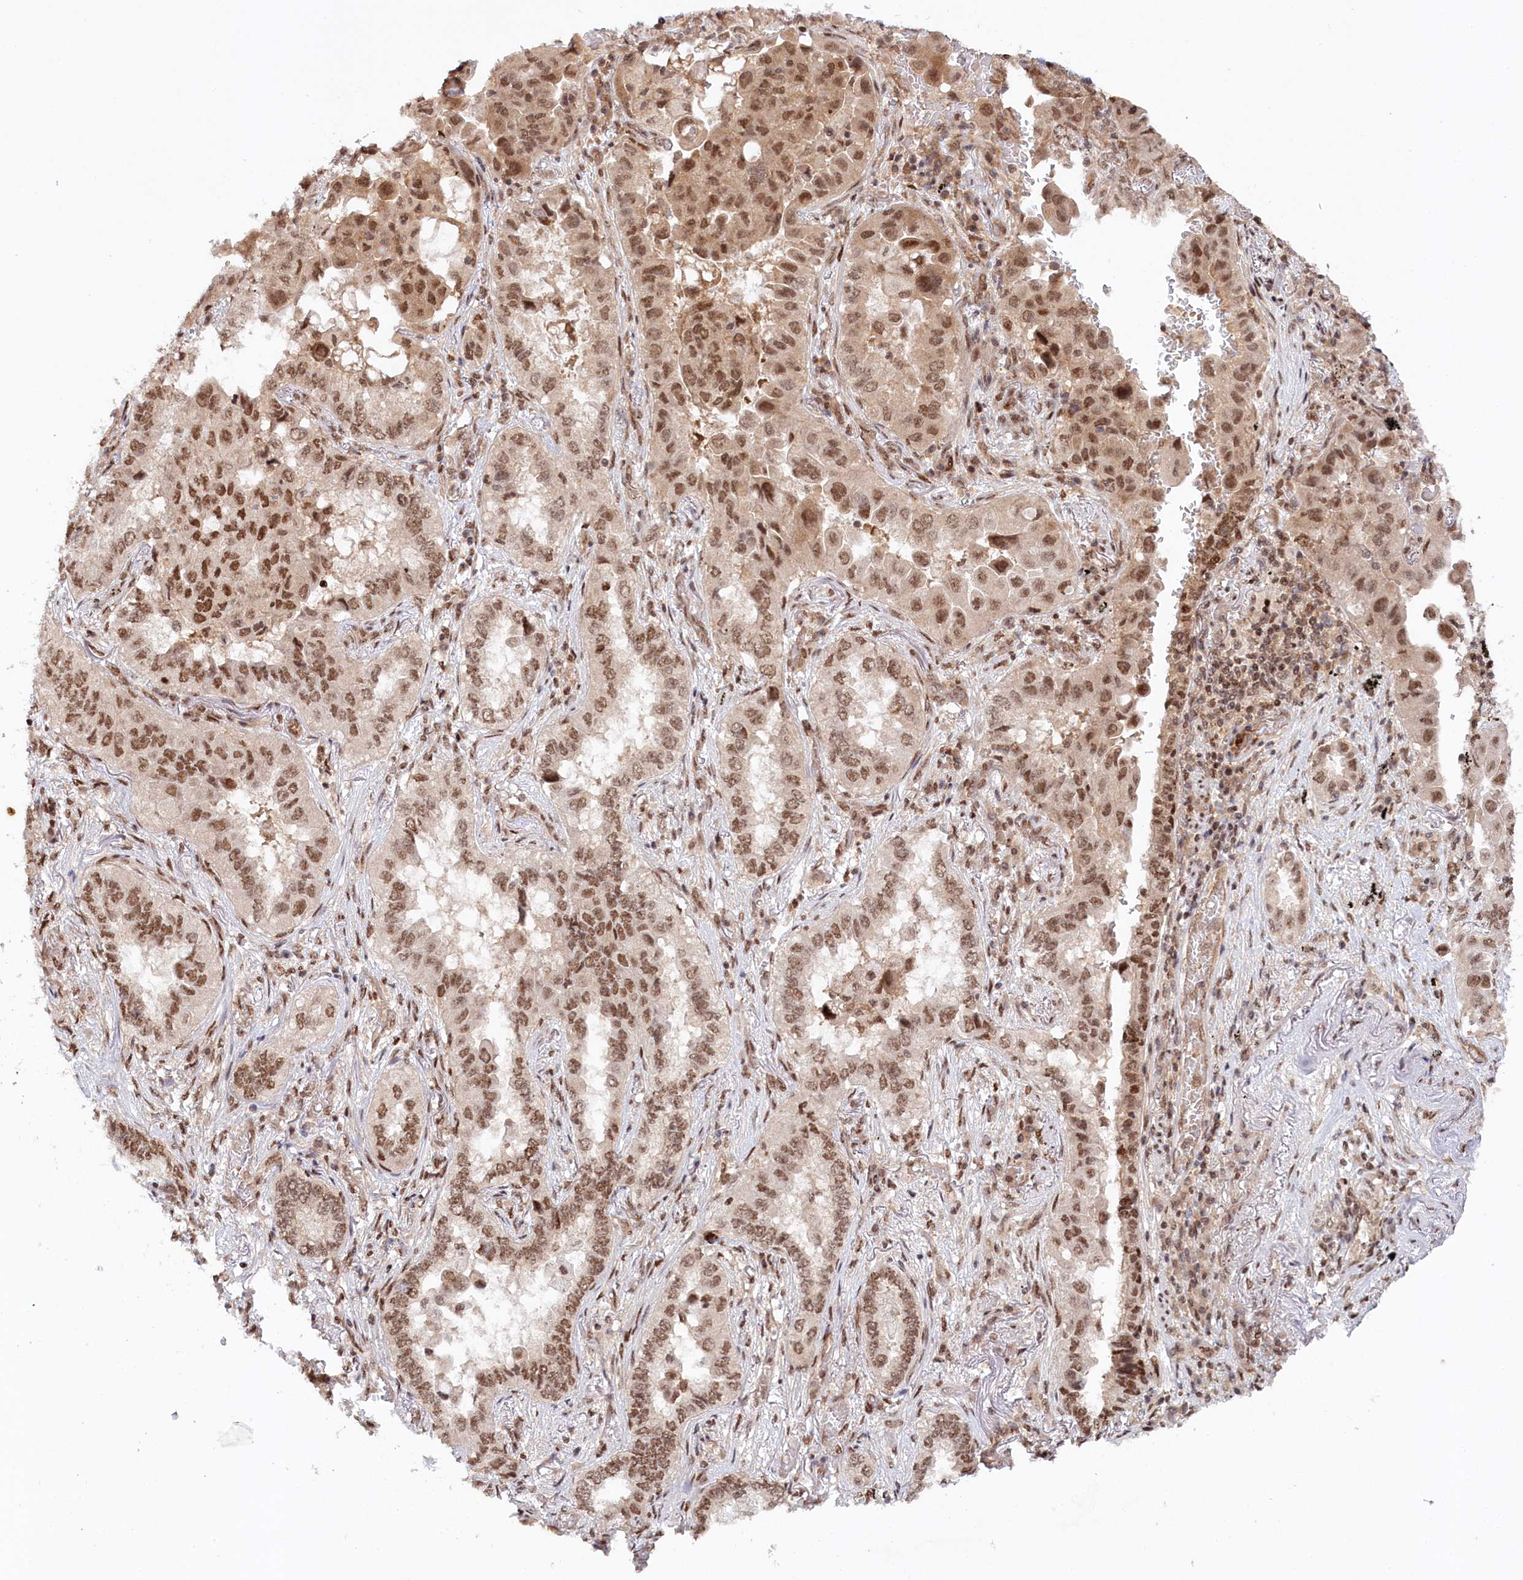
{"staining": {"intensity": "moderate", "quantity": ">75%", "location": "nuclear"}, "tissue": "lung cancer", "cell_type": "Tumor cells", "image_type": "cancer", "snomed": [{"axis": "morphology", "description": "Adenocarcinoma, NOS"}, {"axis": "topography", "description": "Lung"}], "caption": "Protein expression analysis of lung cancer (adenocarcinoma) reveals moderate nuclear positivity in about >75% of tumor cells.", "gene": "CCDC65", "patient": {"sex": "female", "age": 76}}